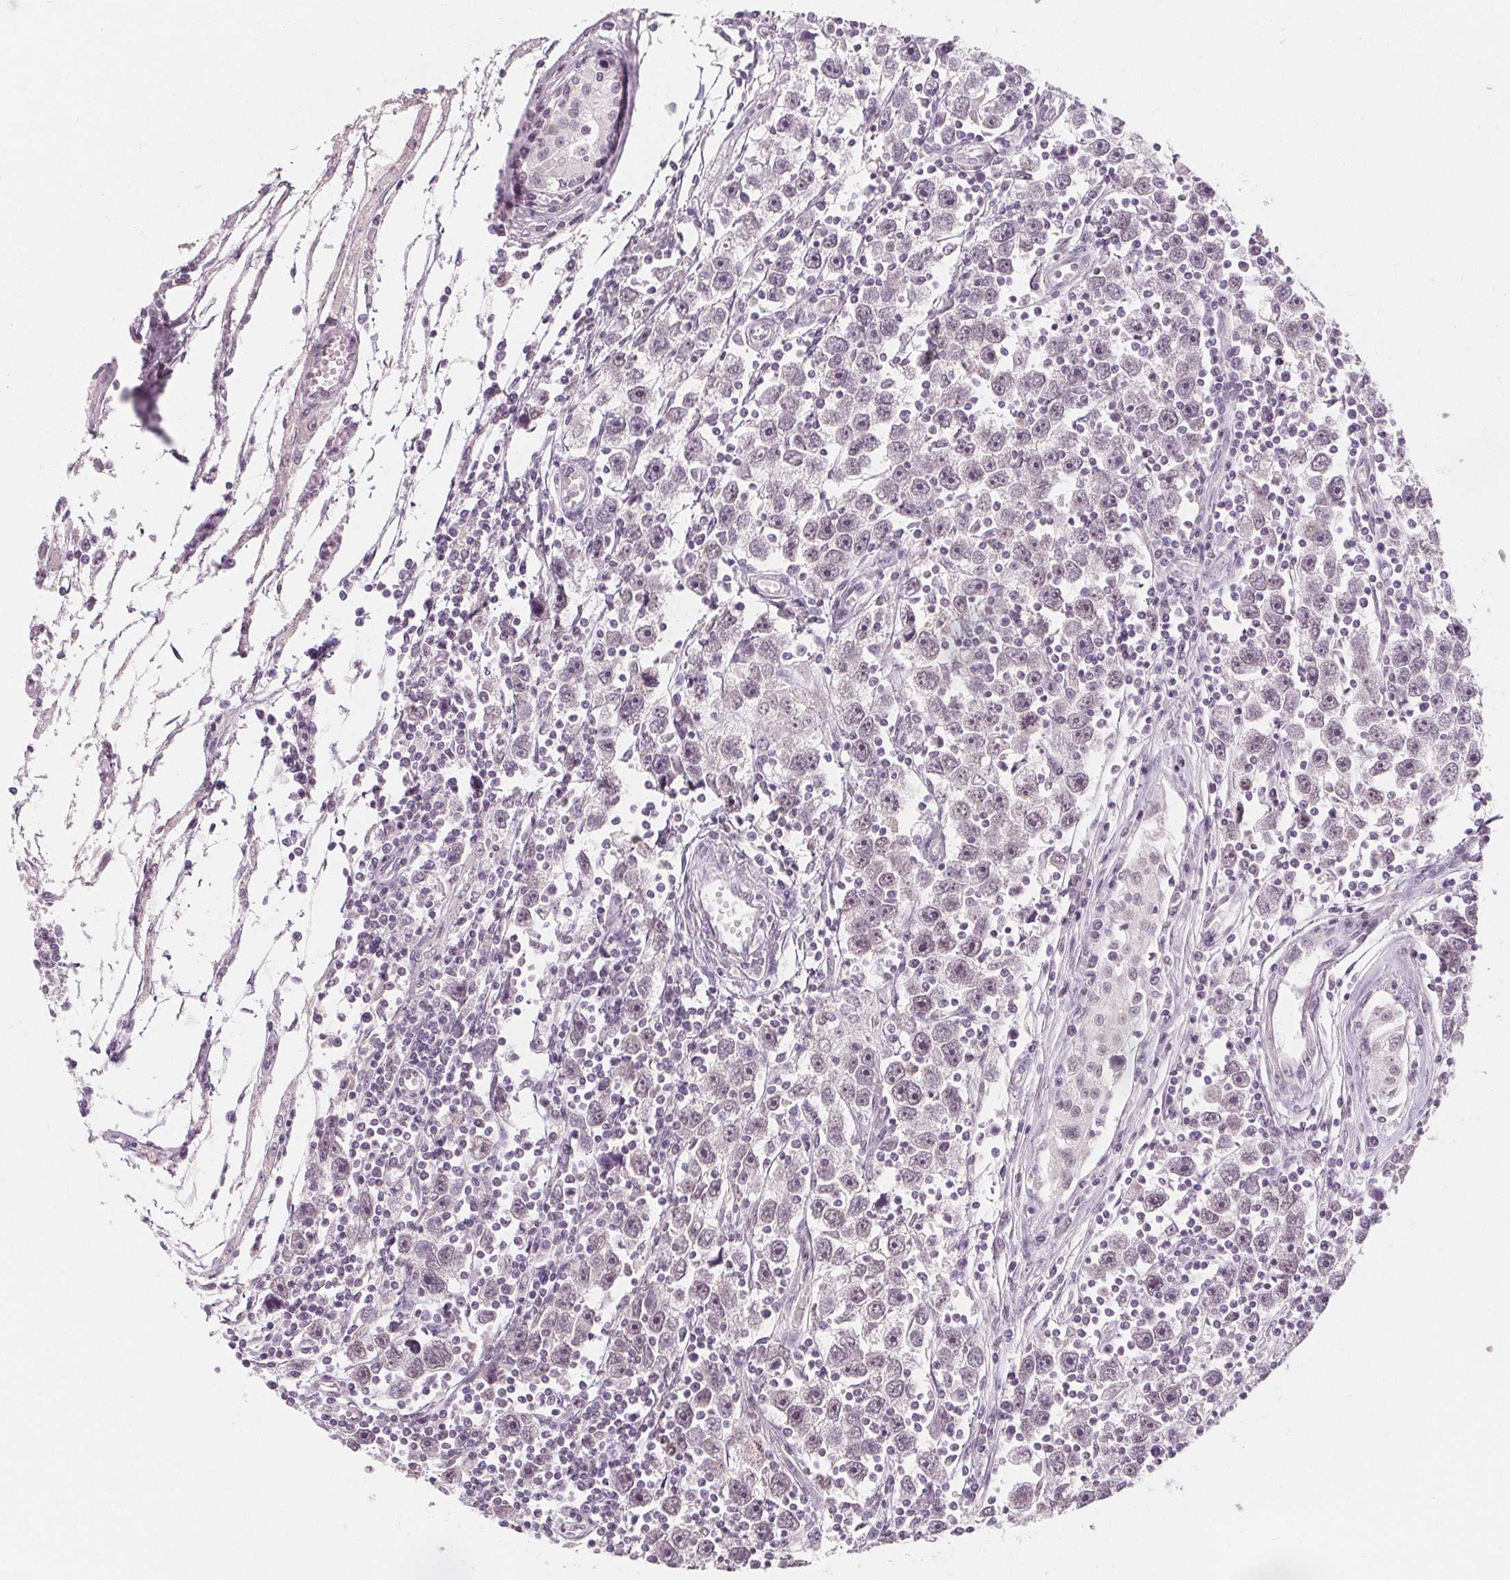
{"staining": {"intensity": "negative", "quantity": "none", "location": "none"}, "tissue": "testis cancer", "cell_type": "Tumor cells", "image_type": "cancer", "snomed": [{"axis": "morphology", "description": "Seminoma, NOS"}, {"axis": "topography", "description": "Testis"}], "caption": "Human testis cancer (seminoma) stained for a protein using IHC reveals no staining in tumor cells.", "gene": "DBX2", "patient": {"sex": "male", "age": 30}}